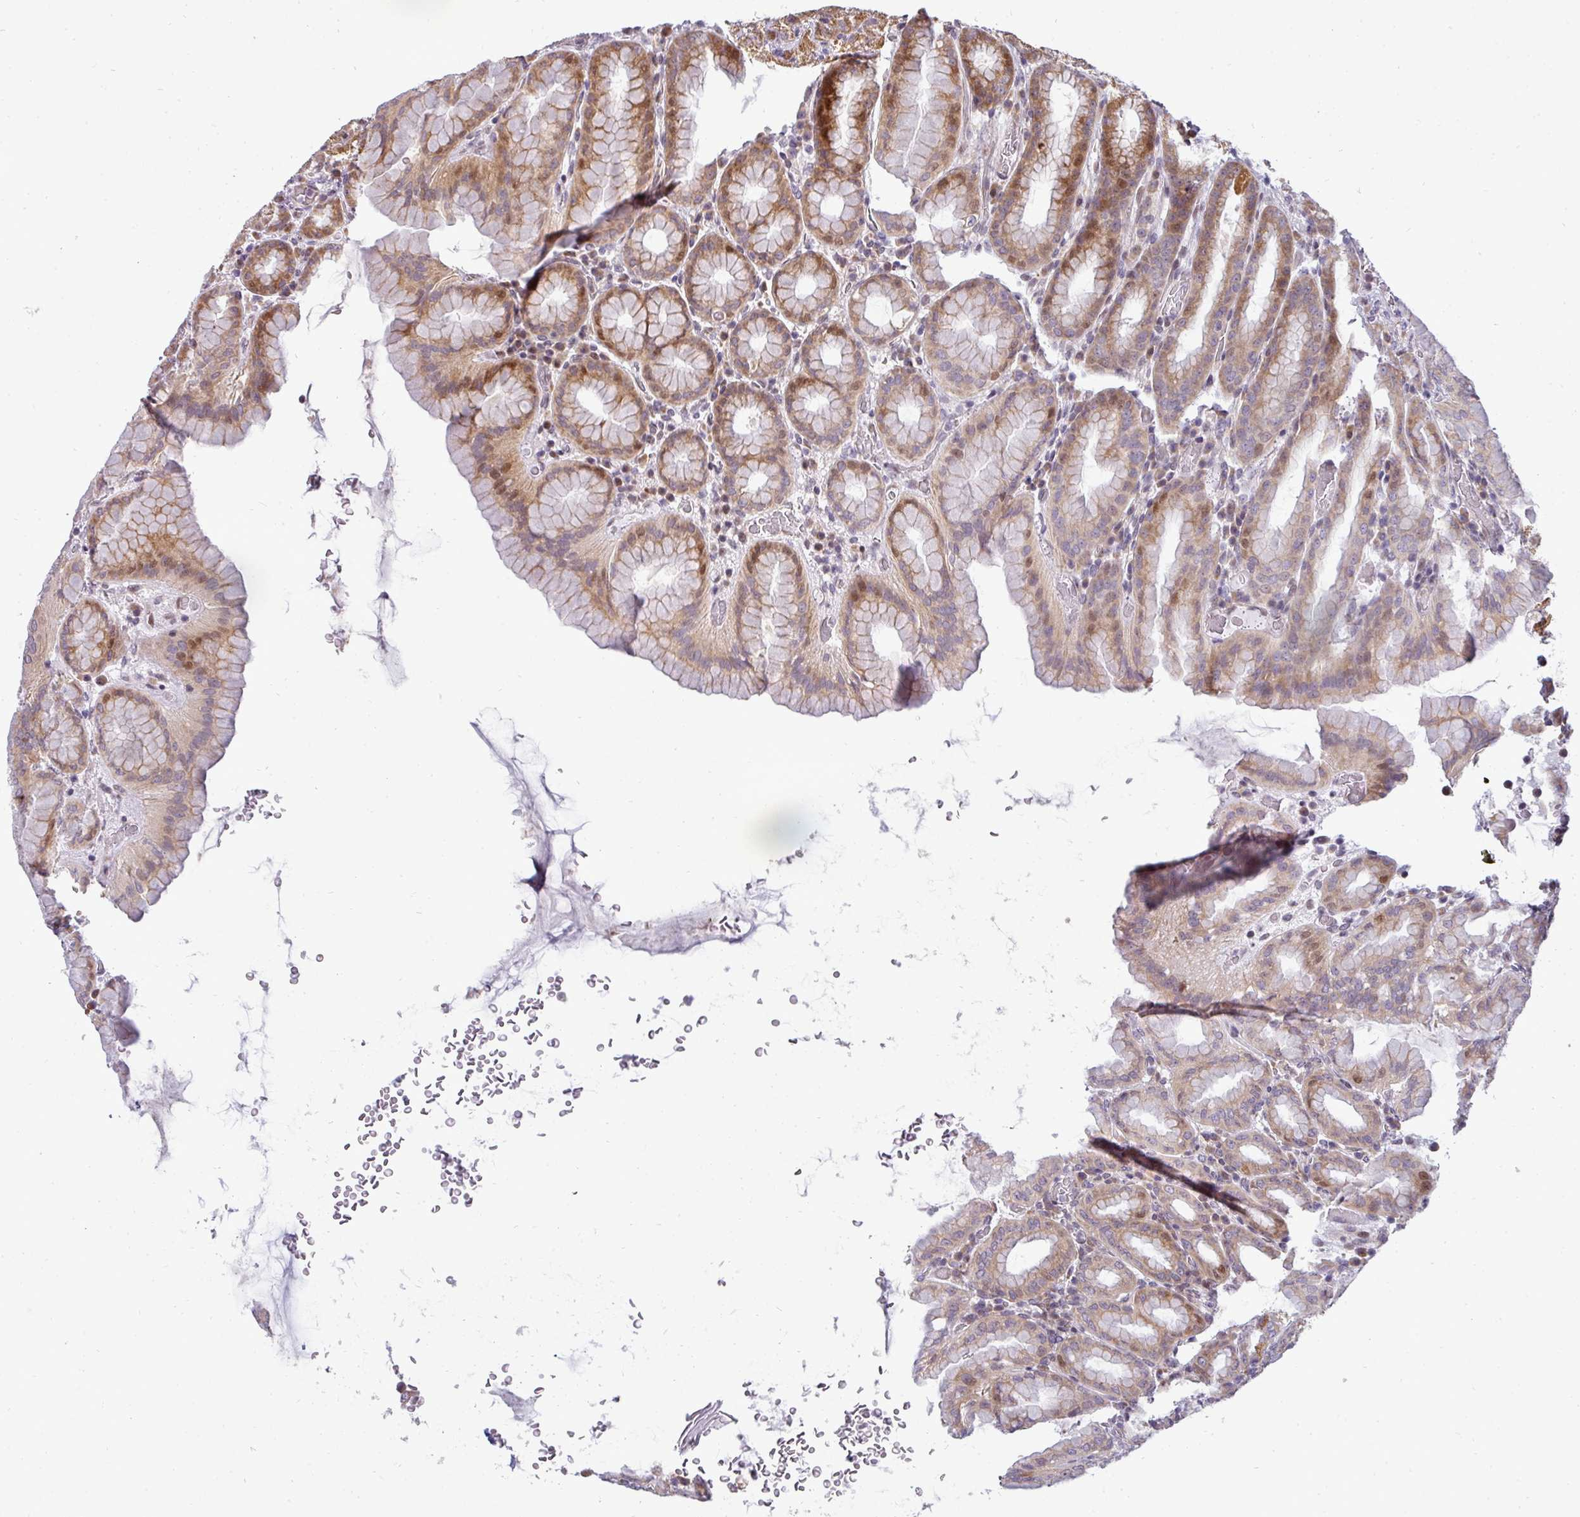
{"staining": {"intensity": "moderate", "quantity": "25%-75%", "location": "cytoplasmic/membranous,nuclear"}, "tissue": "stomach", "cell_type": "Glandular cells", "image_type": "normal", "snomed": [{"axis": "morphology", "description": "Normal tissue, NOS"}, {"axis": "topography", "description": "Stomach, upper"}, {"axis": "topography", "description": "Stomach"}], "caption": "Immunohistochemistry staining of benign stomach, which displays medium levels of moderate cytoplasmic/membranous,nuclear positivity in about 25%-75% of glandular cells indicating moderate cytoplasmic/membranous,nuclear protein expression. The staining was performed using DAB (3,3'-diaminobenzidine) (brown) for protein detection and nuclei were counterstained in hematoxylin (blue).", "gene": "MAZ", "patient": {"sex": "male", "age": 68}}